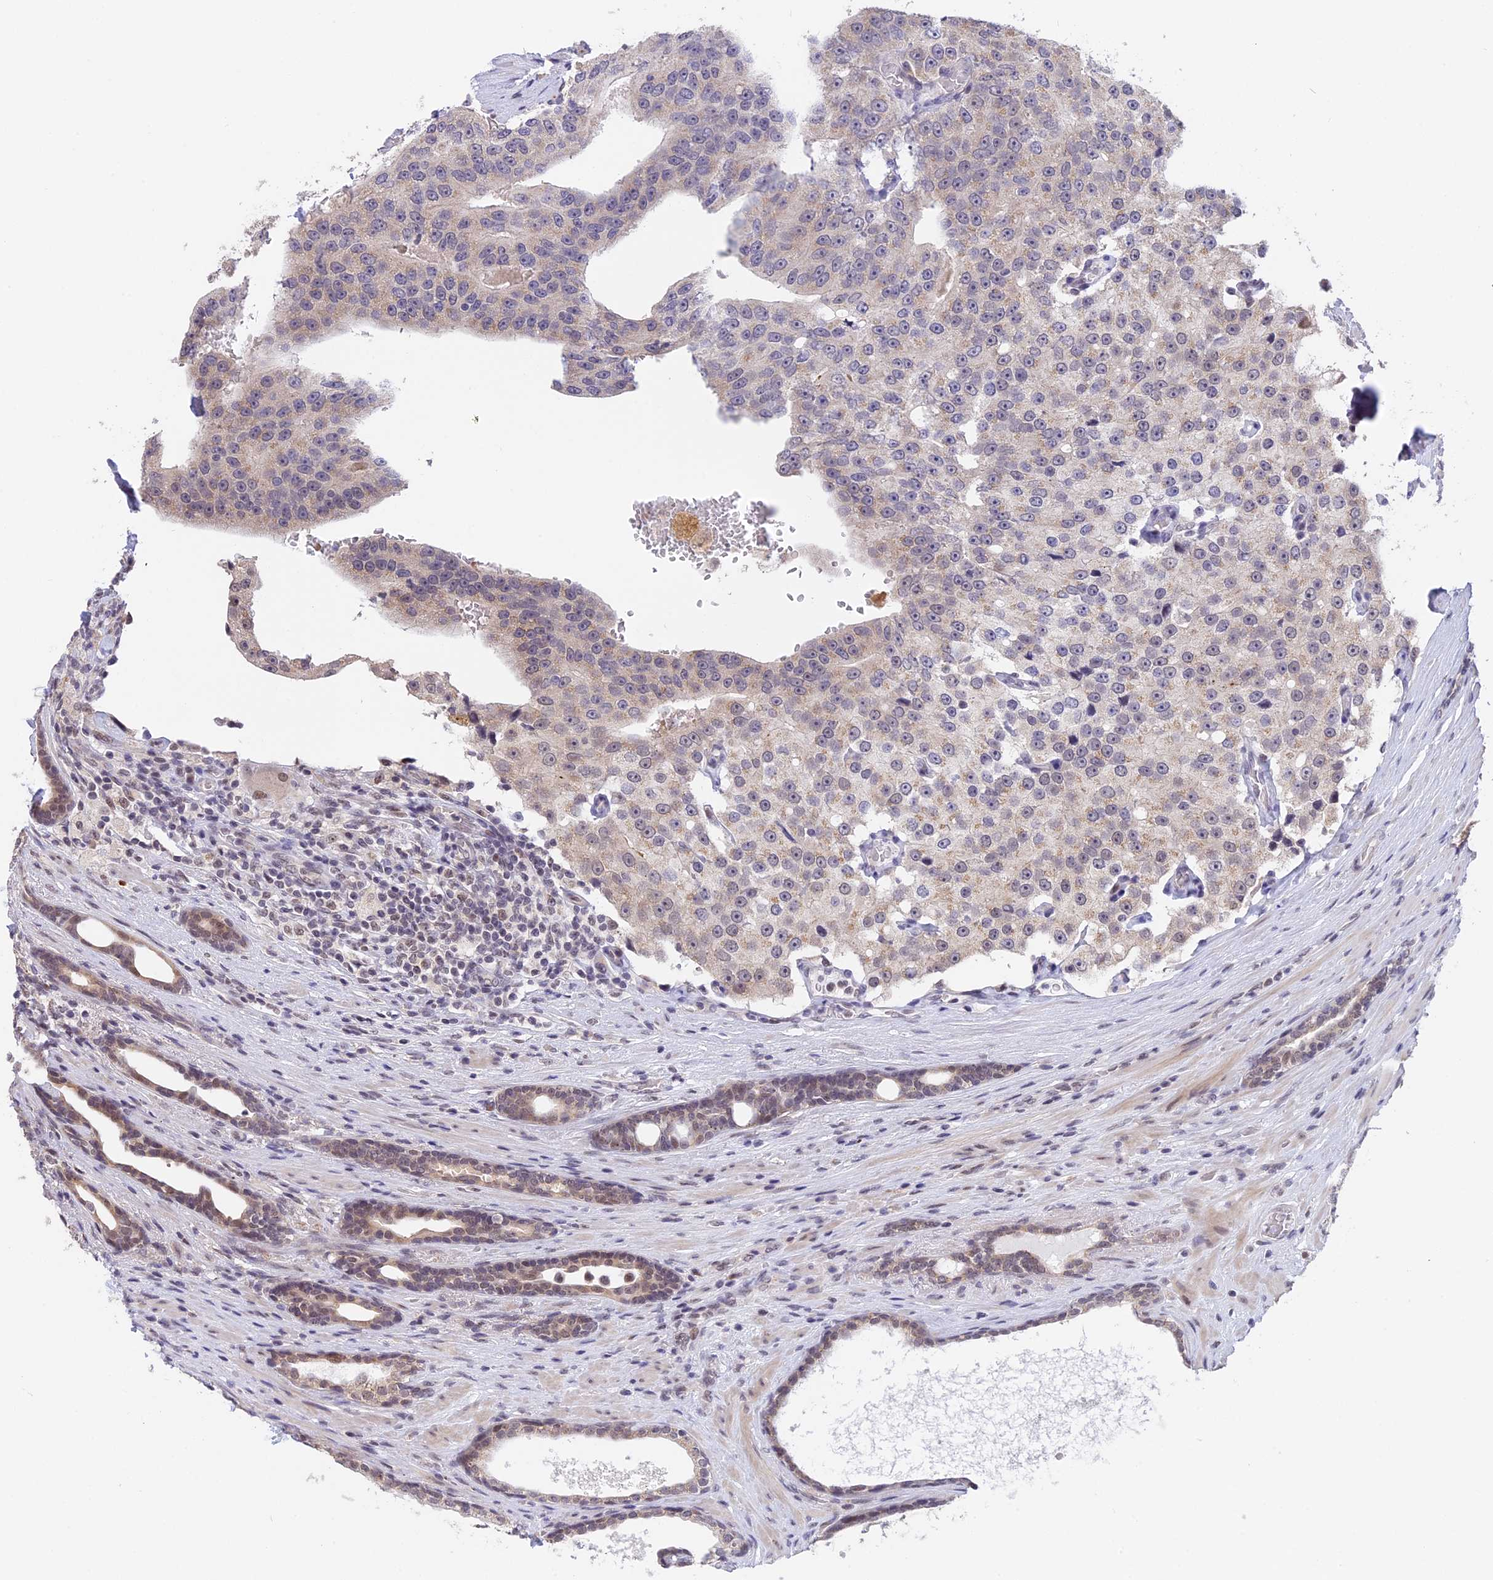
{"staining": {"intensity": "weak", "quantity": "<25%", "location": "cytoplasmic/membranous"}, "tissue": "prostate cancer", "cell_type": "Tumor cells", "image_type": "cancer", "snomed": [{"axis": "morphology", "description": "Adenocarcinoma, High grade"}, {"axis": "topography", "description": "Prostate"}], "caption": "Immunohistochemistry (IHC) of prostate high-grade adenocarcinoma demonstrates no staining in tumor cells. (DAB immunohistochemistry visualized using brightfield microscopy, high magnification).", "gene": "POLR2C", "patient": {"sex": "male", "age": 70}}